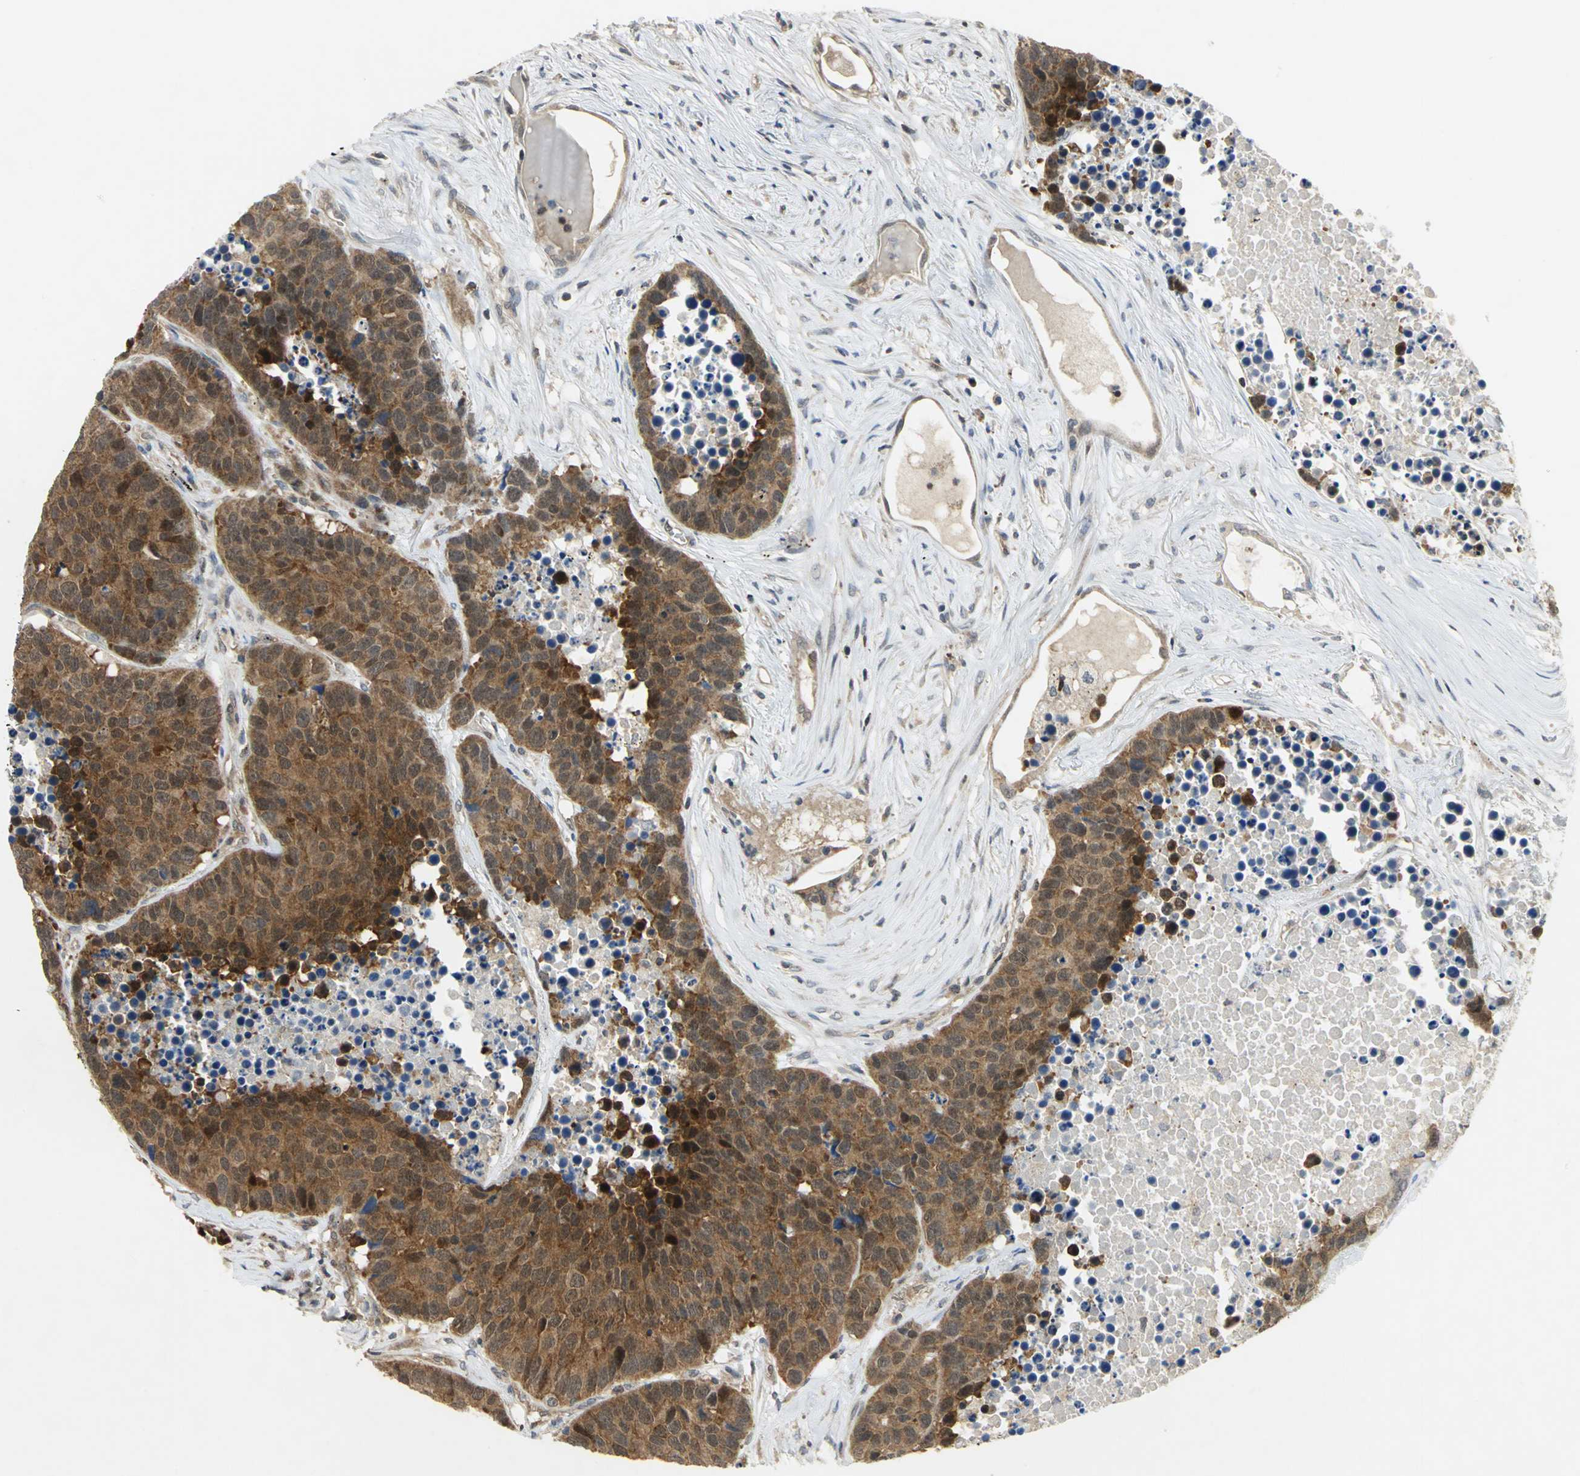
{"staining": {"intensity": "strong", "quantity": ">75%", "location": "cytoplasmic/membranous"}, "tissue": "carcinoid", "cell_type": "Tumor cells", "image_type": "cancer", "snomed": [{"axis": "morphology", "description": "Carcinoid, malignant, NOS"}, {"axis": "topography", "description": "Lung"}], "caption": "The photomicrograph demonstrates immunohistochemical staining of carcinoid (malignant). There is strong cytoplasmic/membranous positivity is identified in approximately >75% of tumor cells.", "gene": "PPIA", "patient": {"sex": "male", "age": 60}}